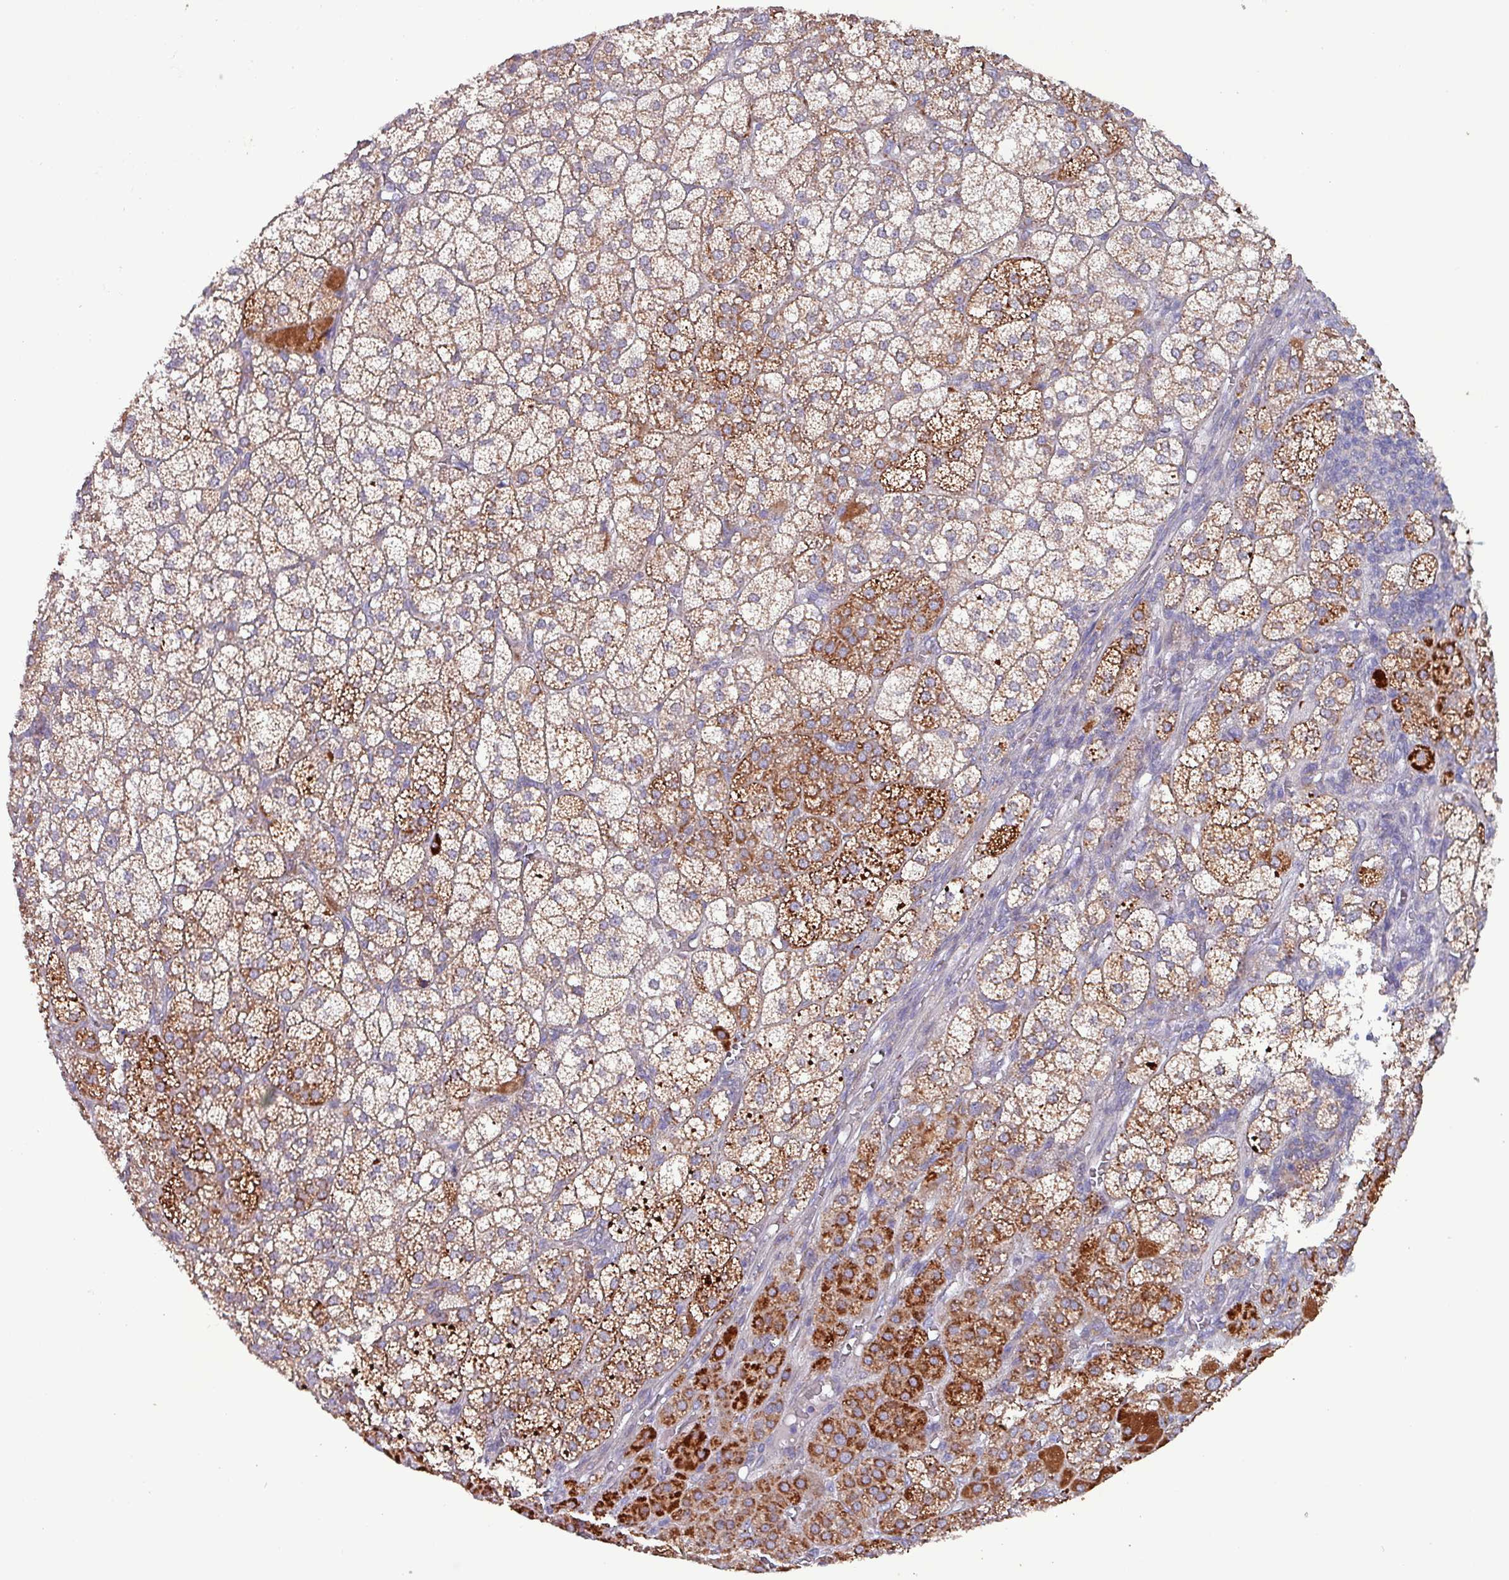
{"staining": {"intensity": "strong", "quantity": ">75%", "location": "cytoplasmic/membranous"}, "tissue": "adrenal gland", "cell_type": "Glandular cells", "image_type": "normal", "snomed": [{"axis": "morphology", "description": "Normal tissue, NOS"}, {"axis": "topography", "description": "Adrenal gland"}], "caption": "A high-resolution image shows IHC staining of unremarkable adrenal gland, which exhibits strong cytoplasmic/membranous positivity in about >75% of glandular cells.", "gene": "ZNF322", "patient": {"sex": "female", "age": 60}}